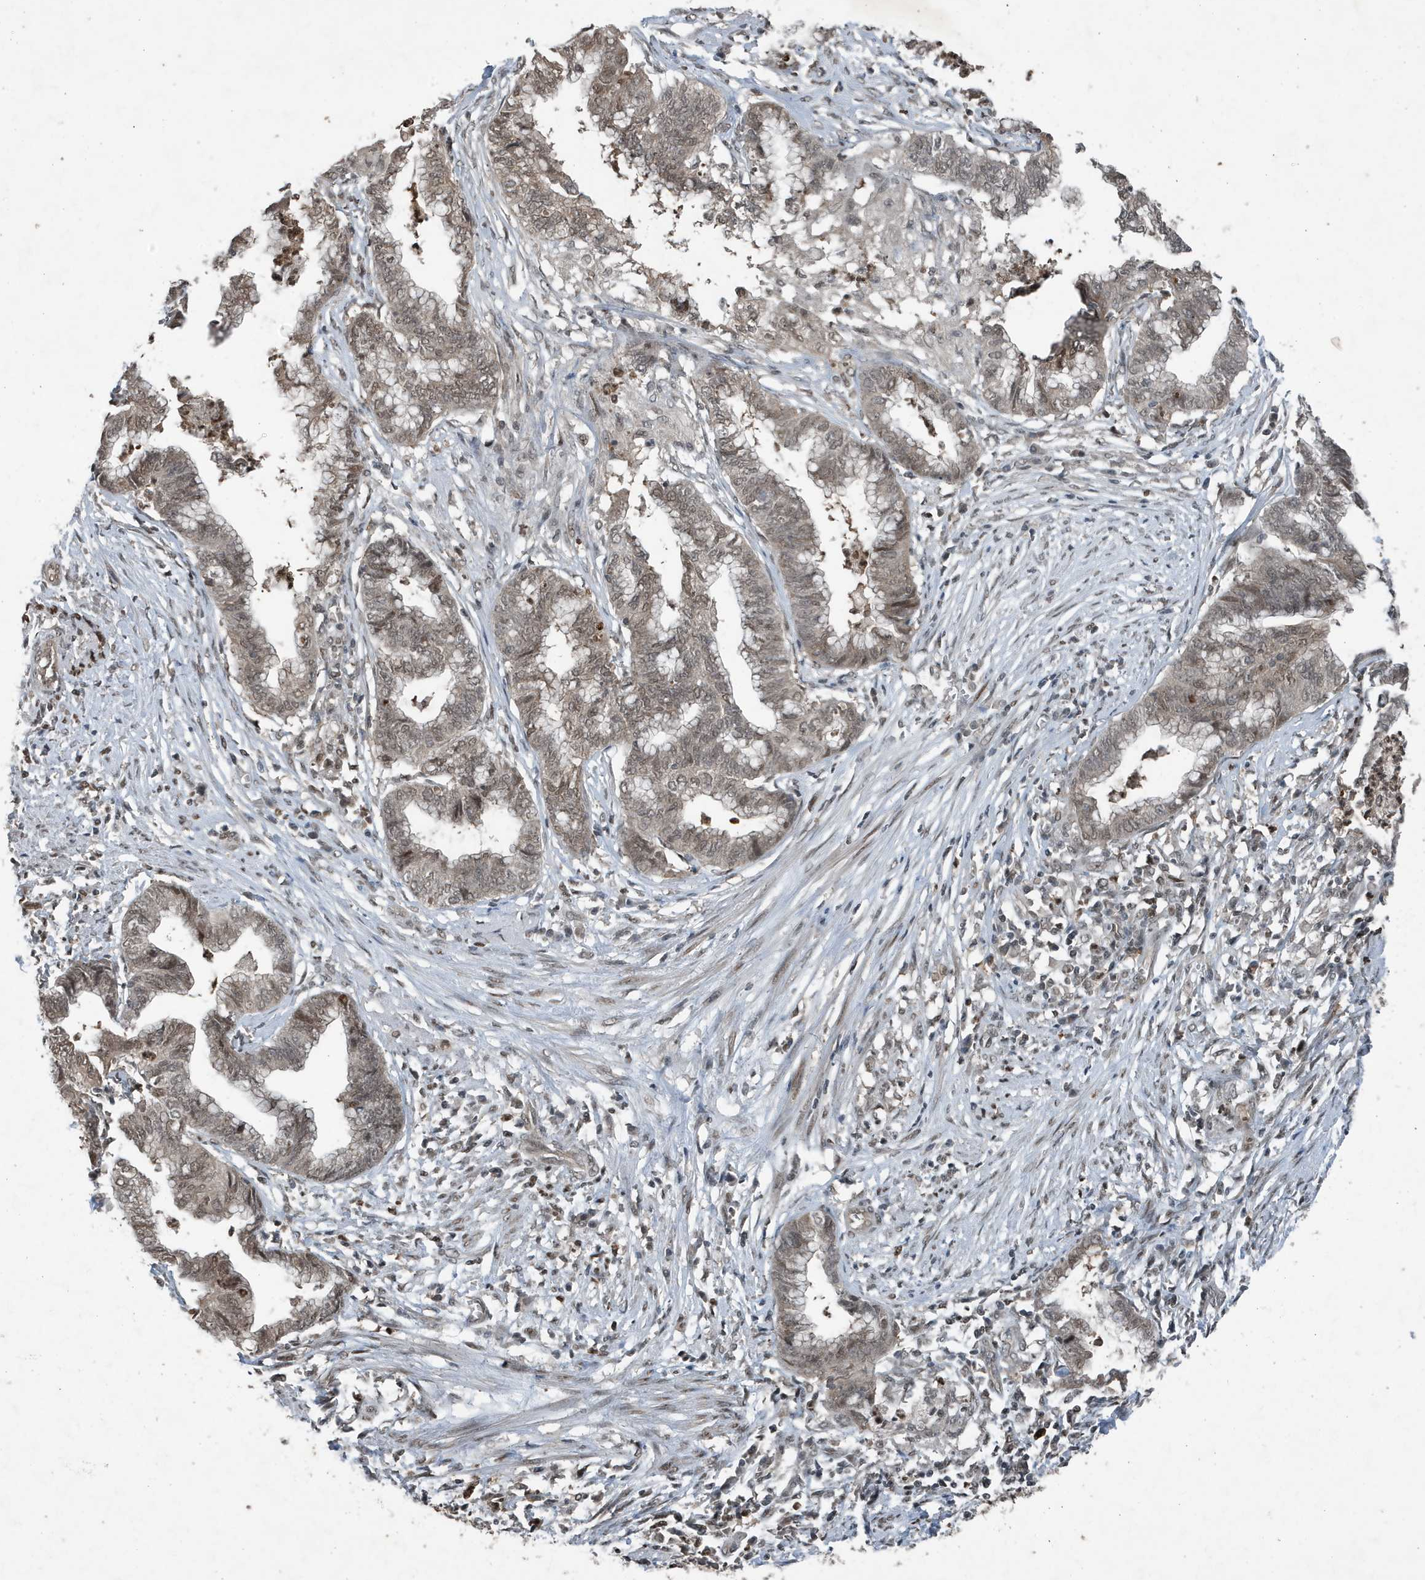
{"staining": {"intensity": "weak", "quantity": ">75%", "location": "nuclear"}, "tissue": "endometrial cancer", "cell_type": "Tumor cells", "image_type": "cancer", "snomed": [{"axis": "morphology", "description": "Necrosis, NOS"}, {"axis": "morphology", "description": "Adenocarcinoma, NOS"}, {"axis": "topography", "description": "Endometrium"}], "caption": "Immunohistochemical staining of adenocarcinoma (endometrial) demonstrates low levels of weak nuclear positivity in about >75% of tumor cells. (DAB (3,3'-diaminobenzidine) = brown stain, brightfield microscopy at high magnification).", "gene": "HSPA1A", "patient": {"sex": "female", "age": 79}}